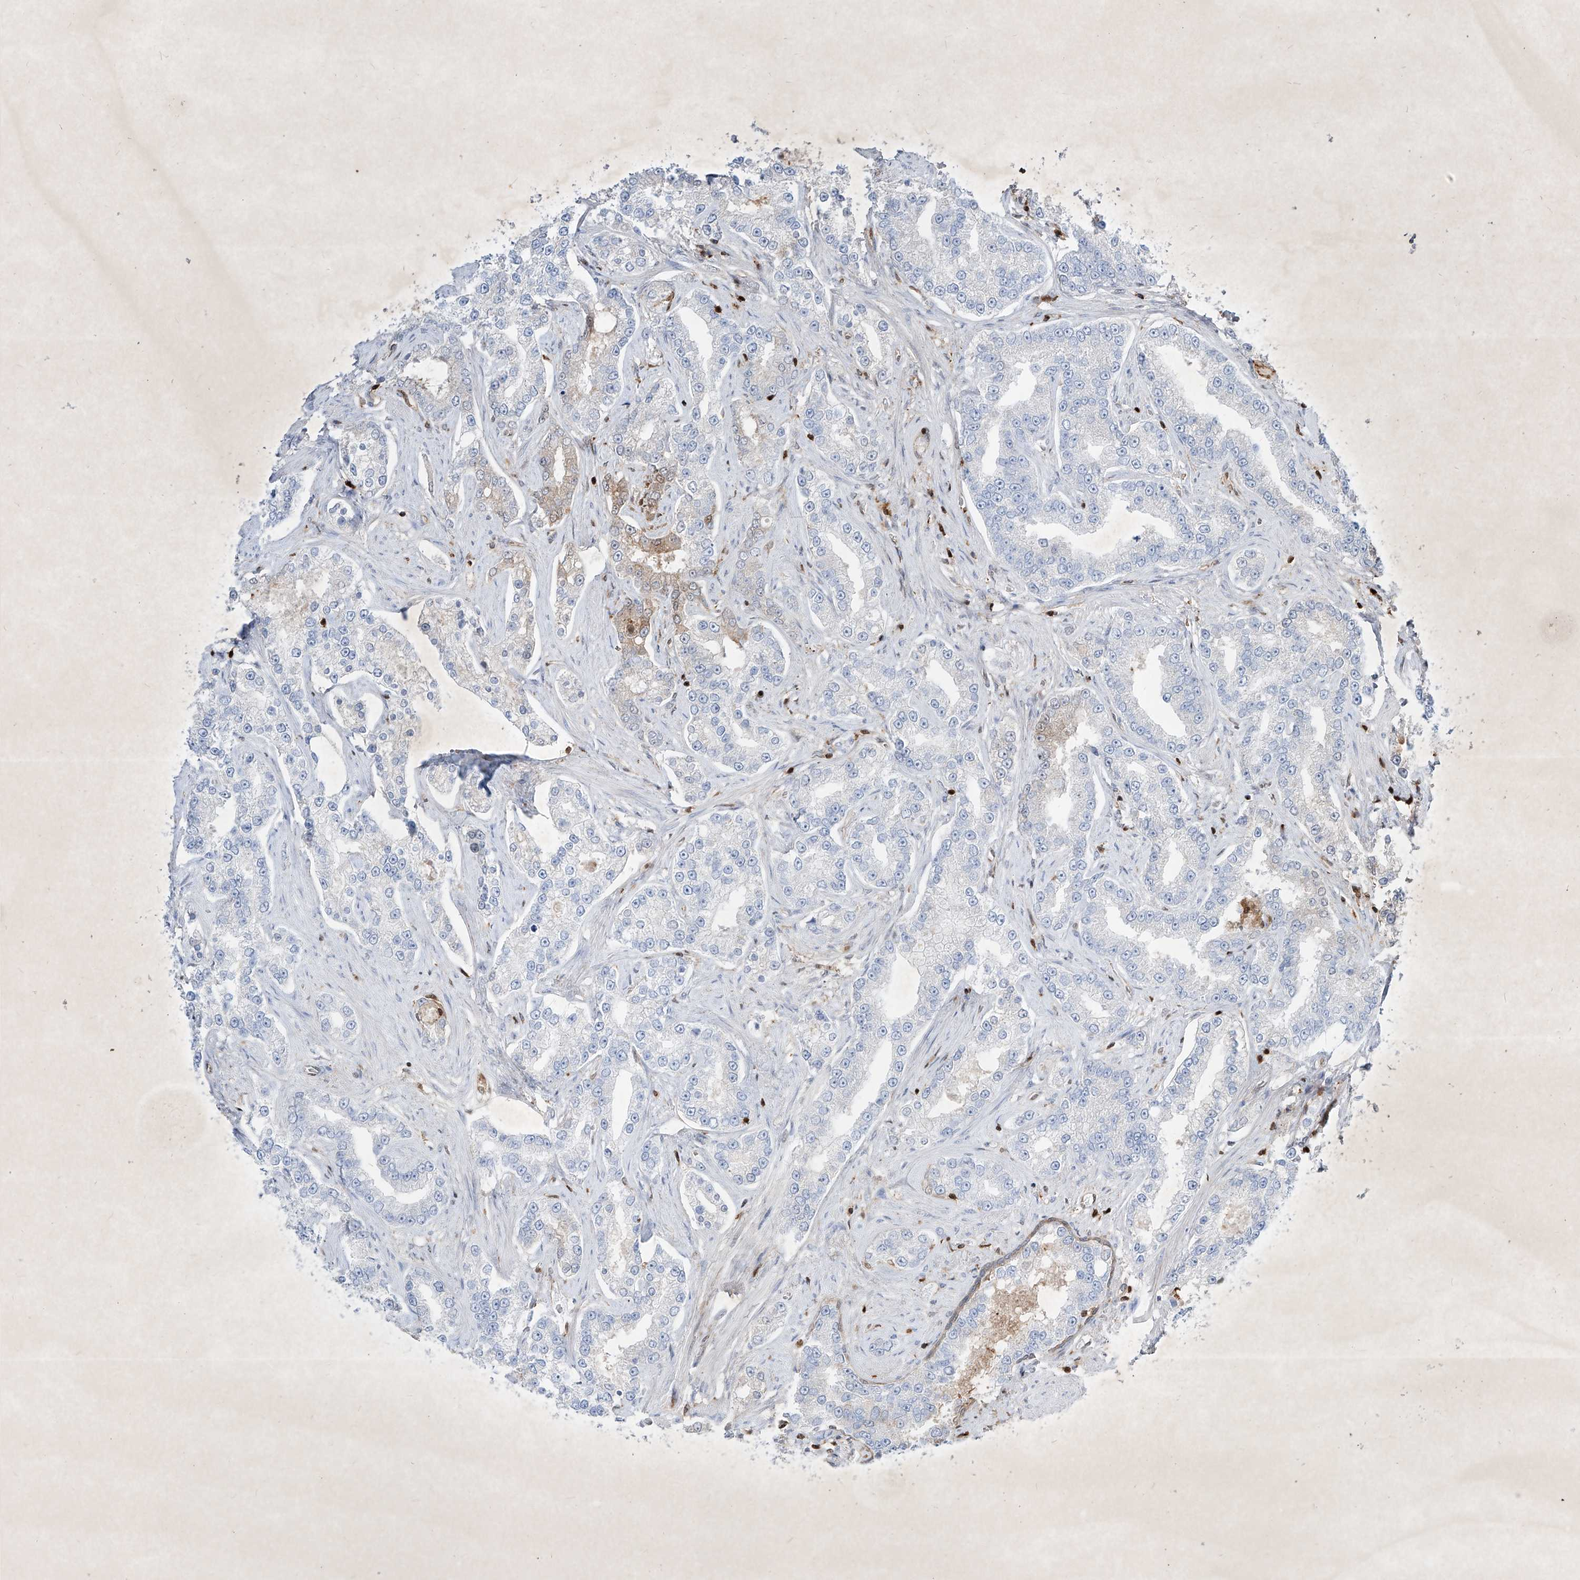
{"staining": {"intensity": "weak", "quantity": "<25%", "location": "cytoplasmic/membranous"}, "tissue": "prostate cancer", "cell_type": "Tumor cells", "image_type": "cancer", "snomed": [{"axis": "morphology", "description": "Normal tissue, NOS"}, {"axis": "morphology", "description": "Adenocarcinoma, High grade"}, {"axis": "topography", "description": "Prostate"}], "caption": "Human prostate adenocarcinoma (high-grade) stained for a protein using immunohistochemistry reveals no expression in tumor cells.", "gene": "PSMB10", "patient": {"sex": "male", "age": 83}}